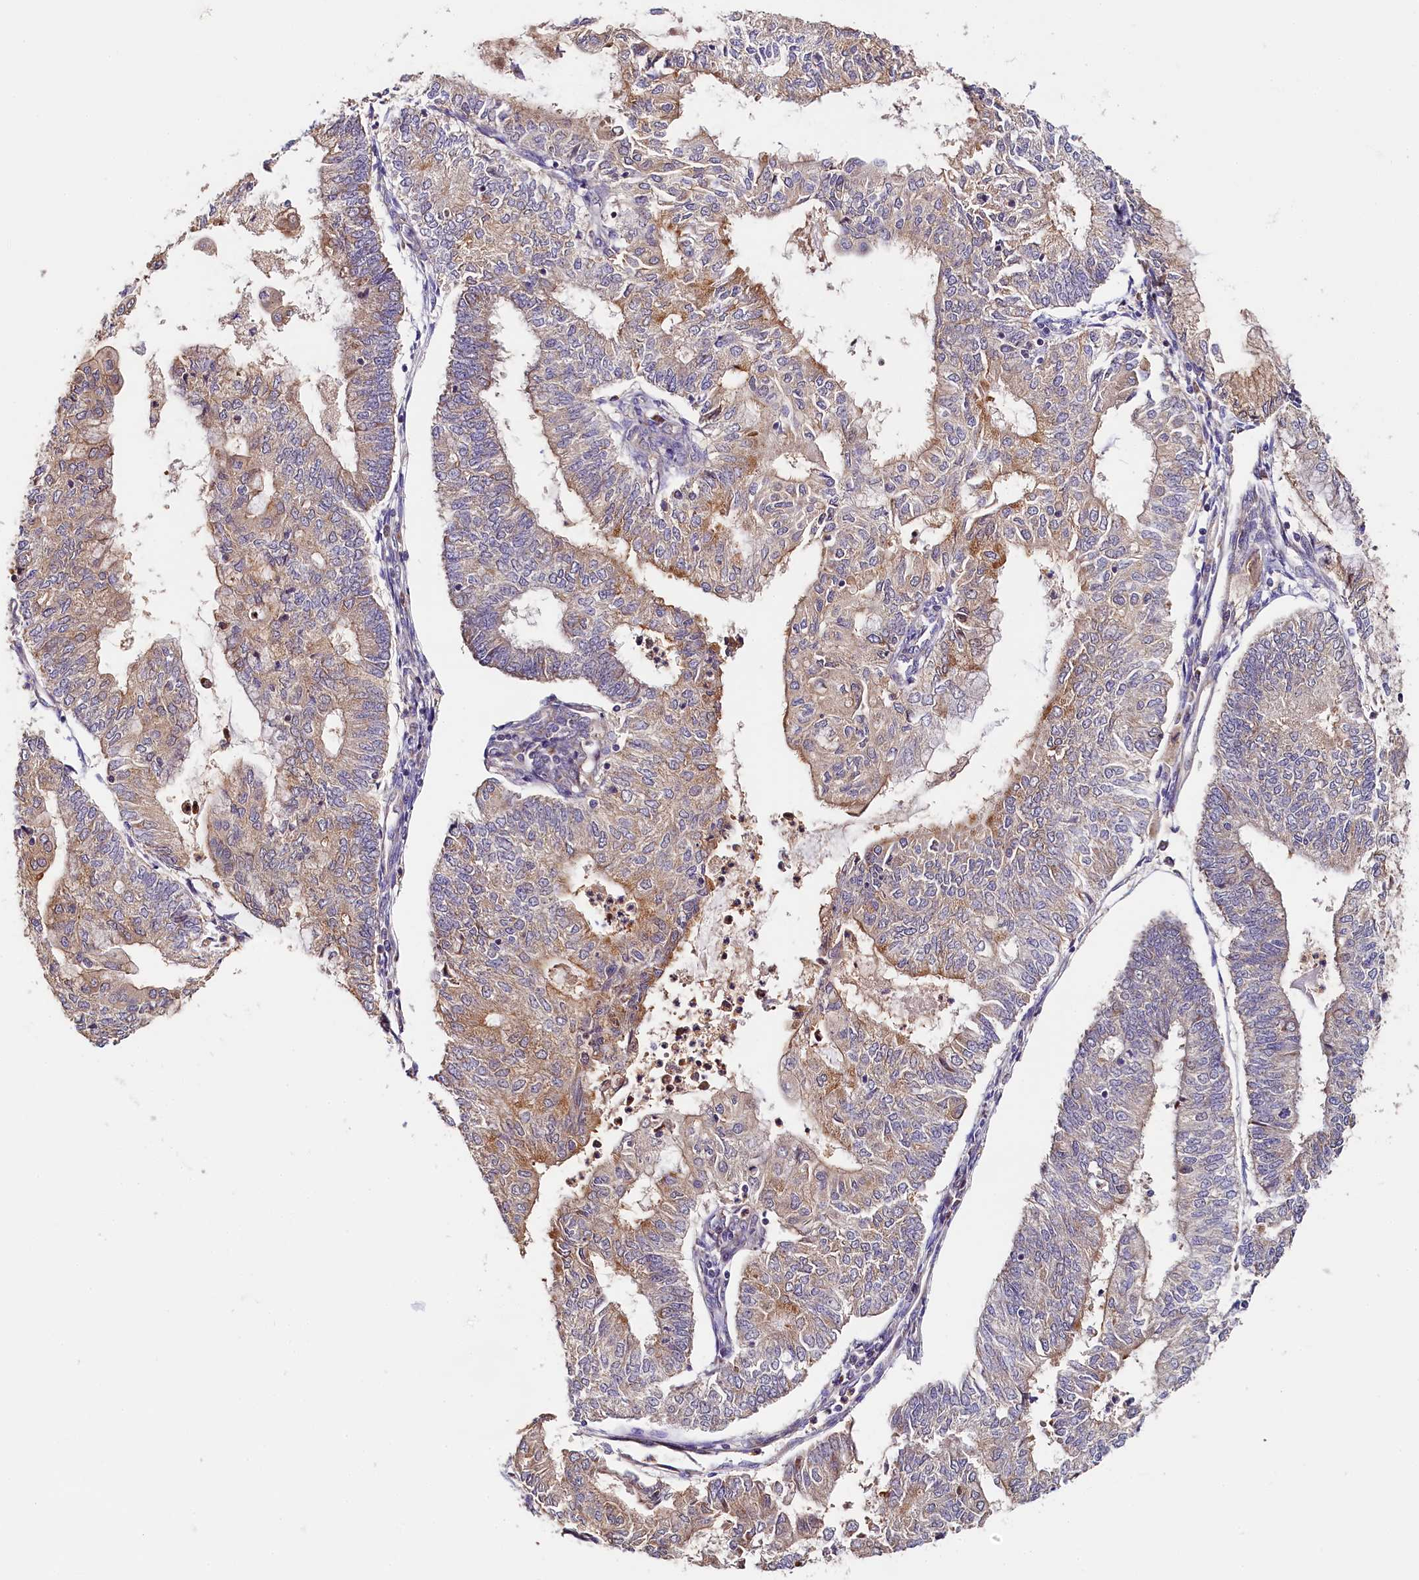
{"staining": {"intensity": "weak", "quantity": ">75%", "location": "cytoplasmic/membranous"}, "tissue": "endometrial cancer", "cell_type": "Tumor cells", "image_type": "cancer", "snomed": [{"axis": "morphology", "description": "Adenocarcinoma, NOS"}, {"axis": "topography", "description": "Endometrium"}], "caption": "Immunohistochemical staining of endometrial cancer (adenocarcinoma) reveals low levels of weak cytoplasmic/membranous staining in approximately >75% of tumor cells.", "gene": "KATNB1", "patient": {"sex": "female", "age": 59}}